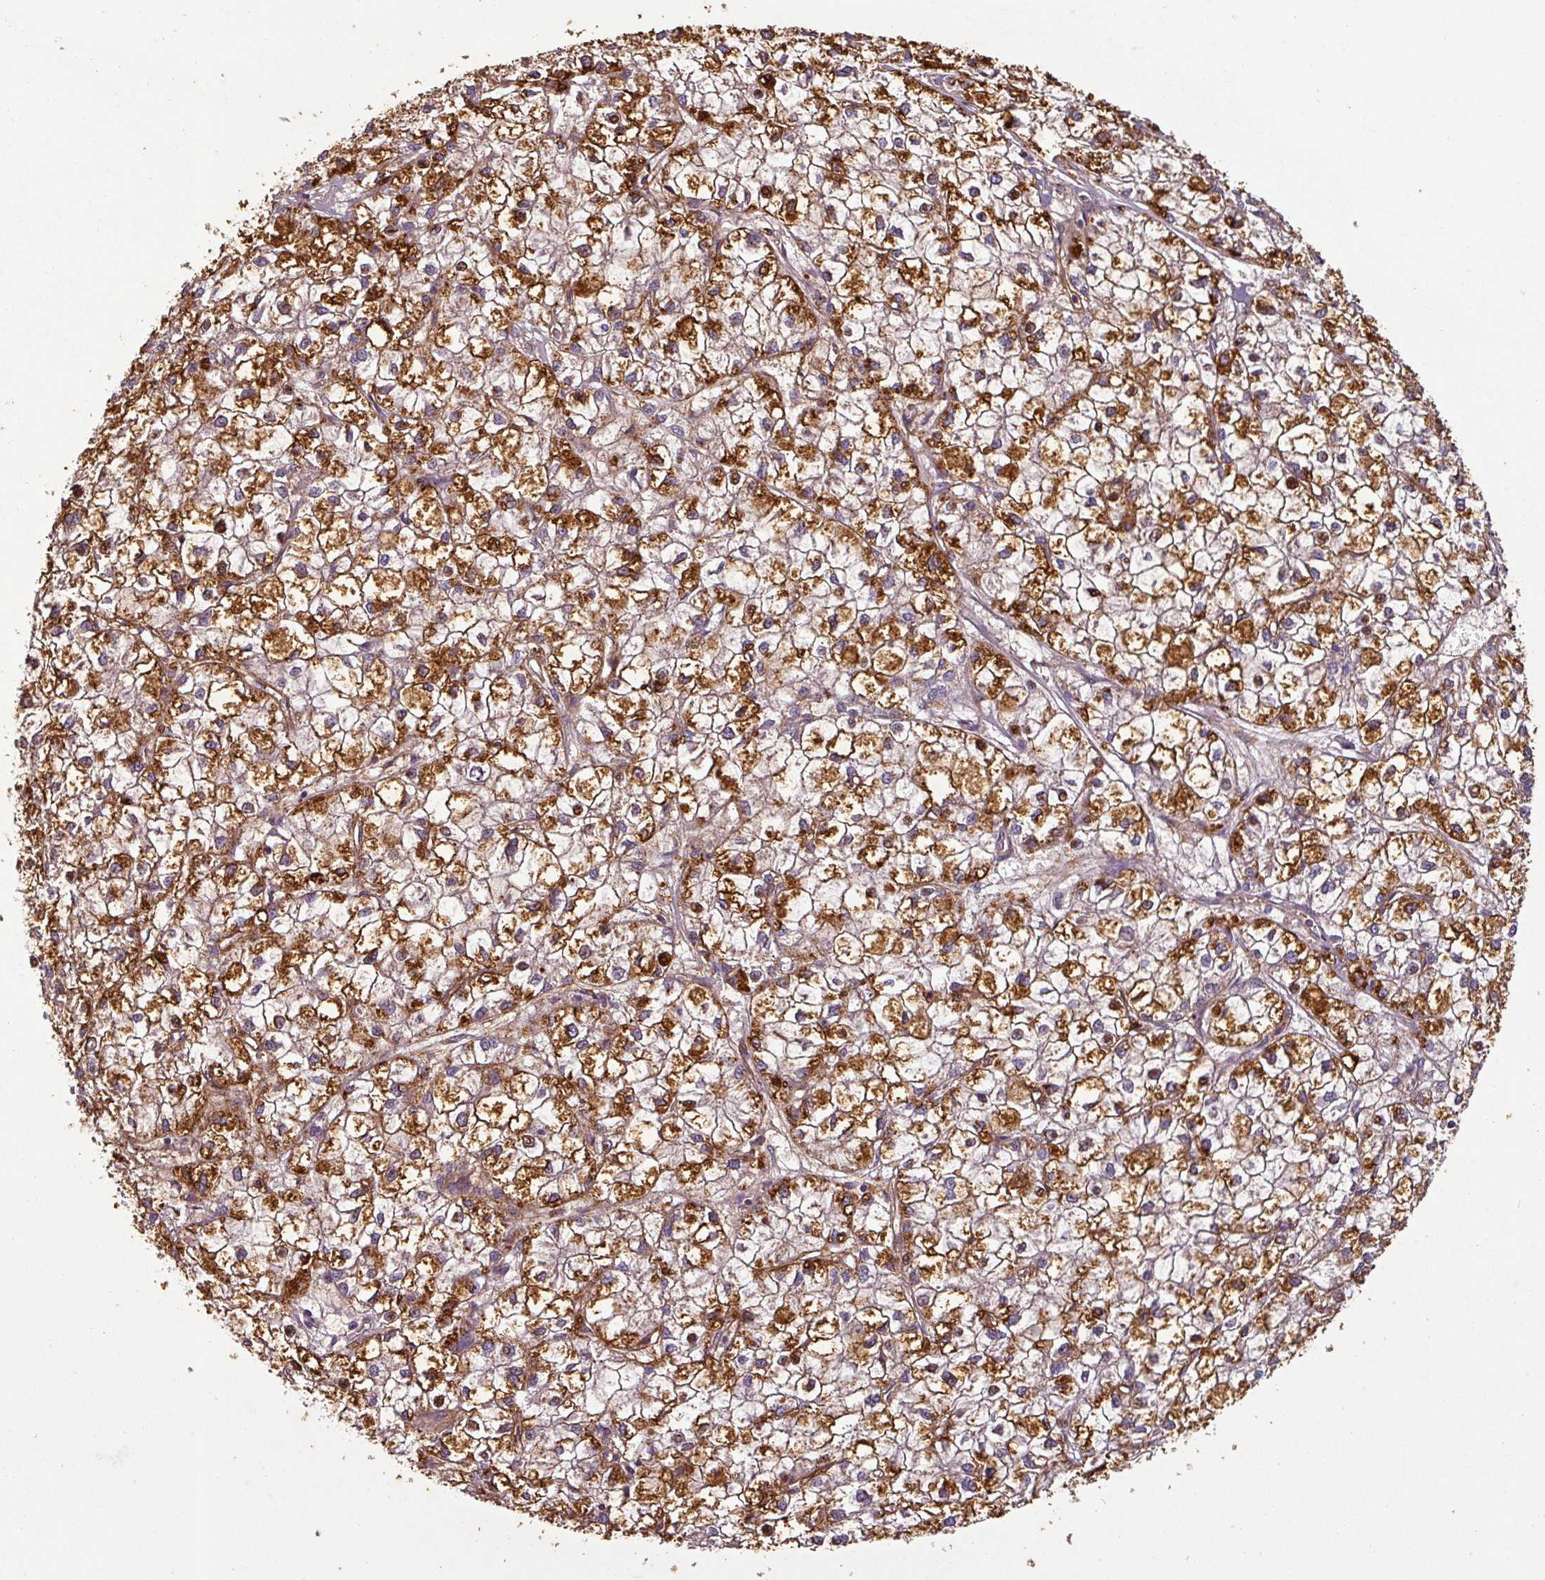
{"staining": {"intensity": "strong", "quantity": ">75%", "location": "cytoplasmic/membranous"}, "tissue": "liver cancer", "cell_type": "Tumor cells", "image_type": "cancer", "snomed": [{"axis": "morphology", "description": "Carcinoma, Hepatocellular, NOS"}, {"axis": "topography", "description": "Liver"}], "caption": "Human liver hepatocellular carcinoma stained with a brown dye exhibits strong cytoplasmic/membranous positive expression in about >75% of tumor cells.", "gene": "APOC1", "patient": {"sex": "female", "age": 43}}